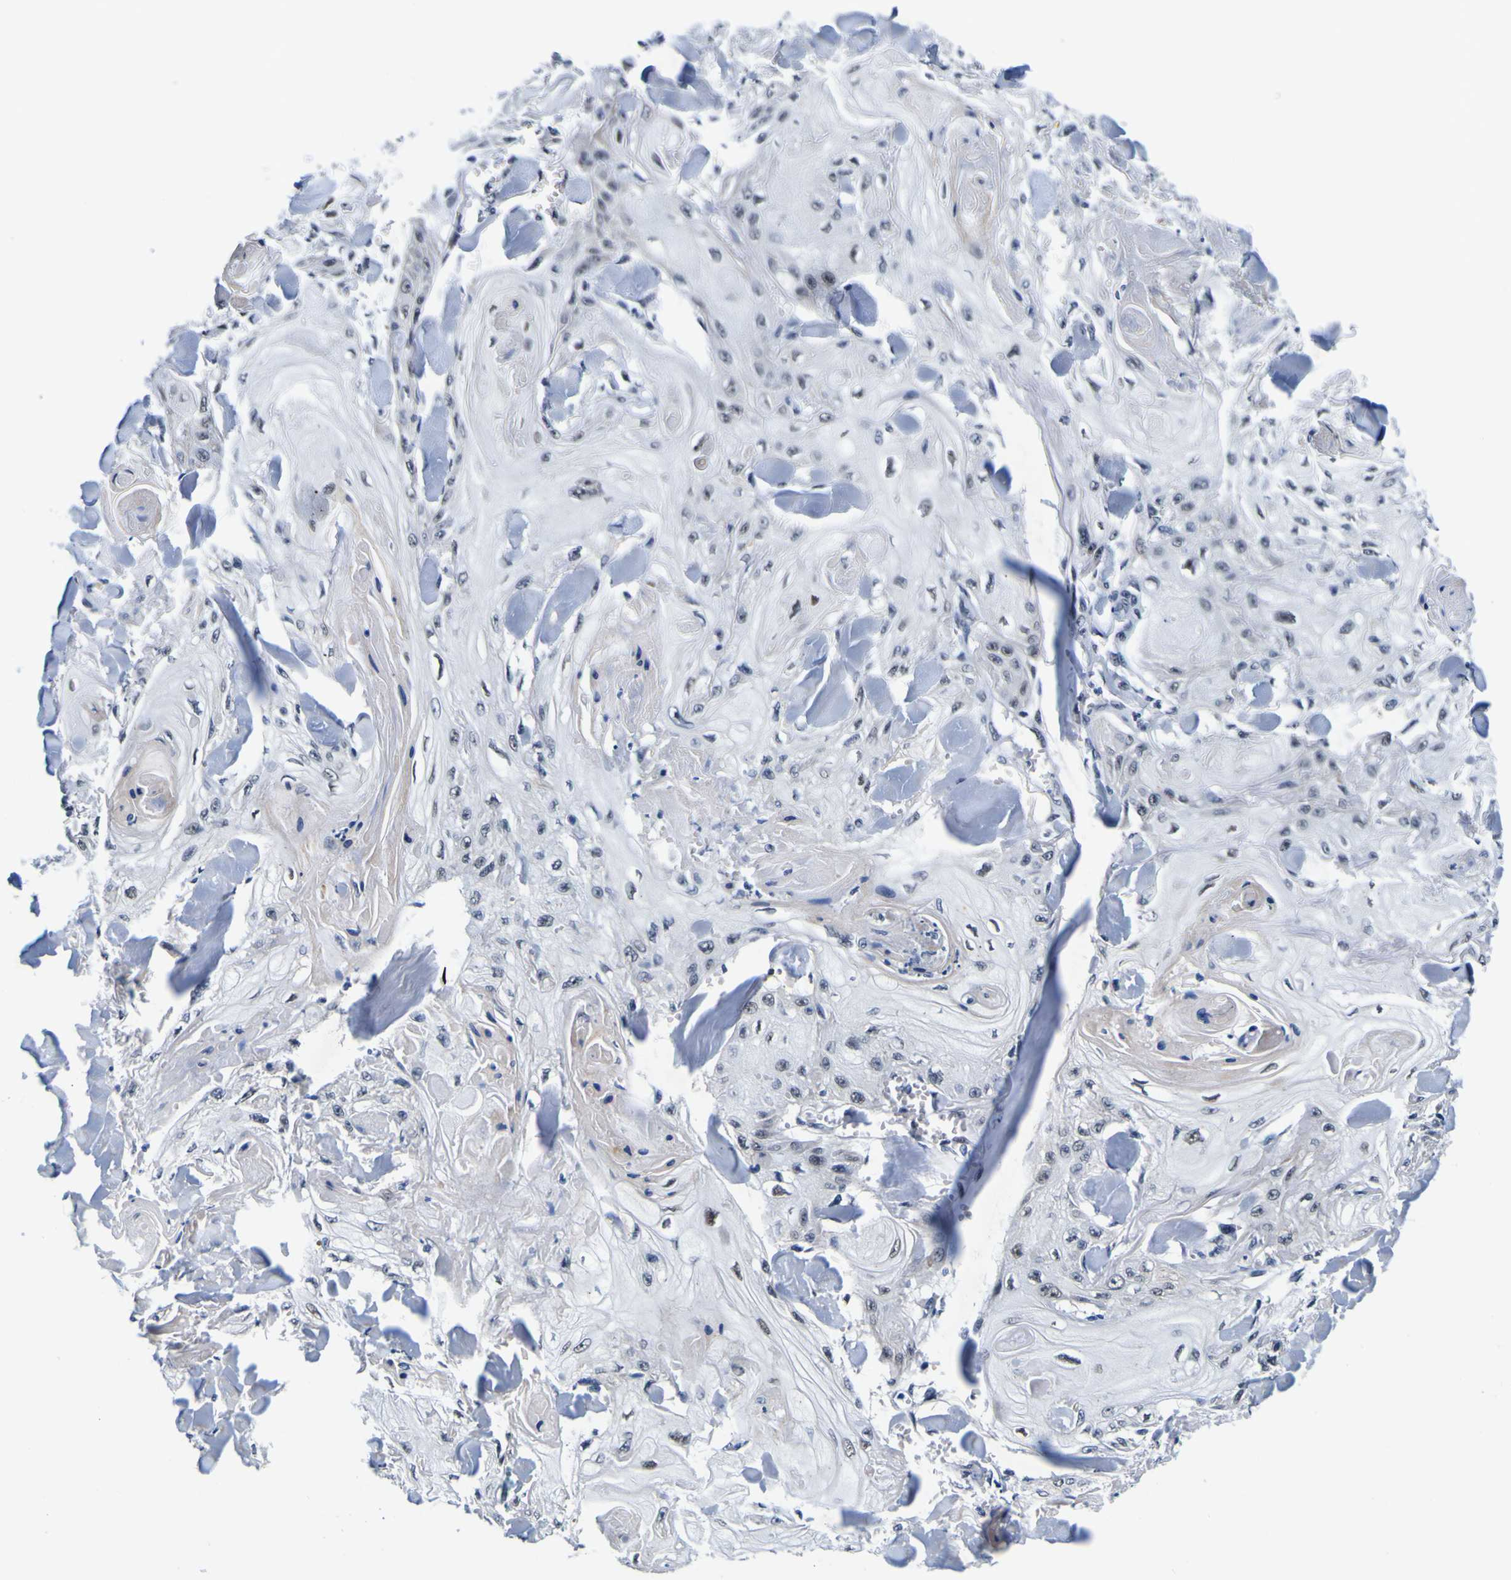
{"staining": {"intensity": "negative", "quantity": "none", "location": "none"}, "tissue": "skin cancer", "cell_type": "Tumor cells", "image_type": "cancer", "snomed": [{"axis": "morphology", "description": "Squamous cell carcinoma, NOS"}, {"axis": "topography", "description": "Skin"}], "caption": "IHC photomicrograph of neoplastic tissue: human squamous cell carcinoma (skin) stained with DAB reveals no significant protein staining in tumor cells.", "gene": "CUL4B", "patient": {"sex": "male", "age": 74}}